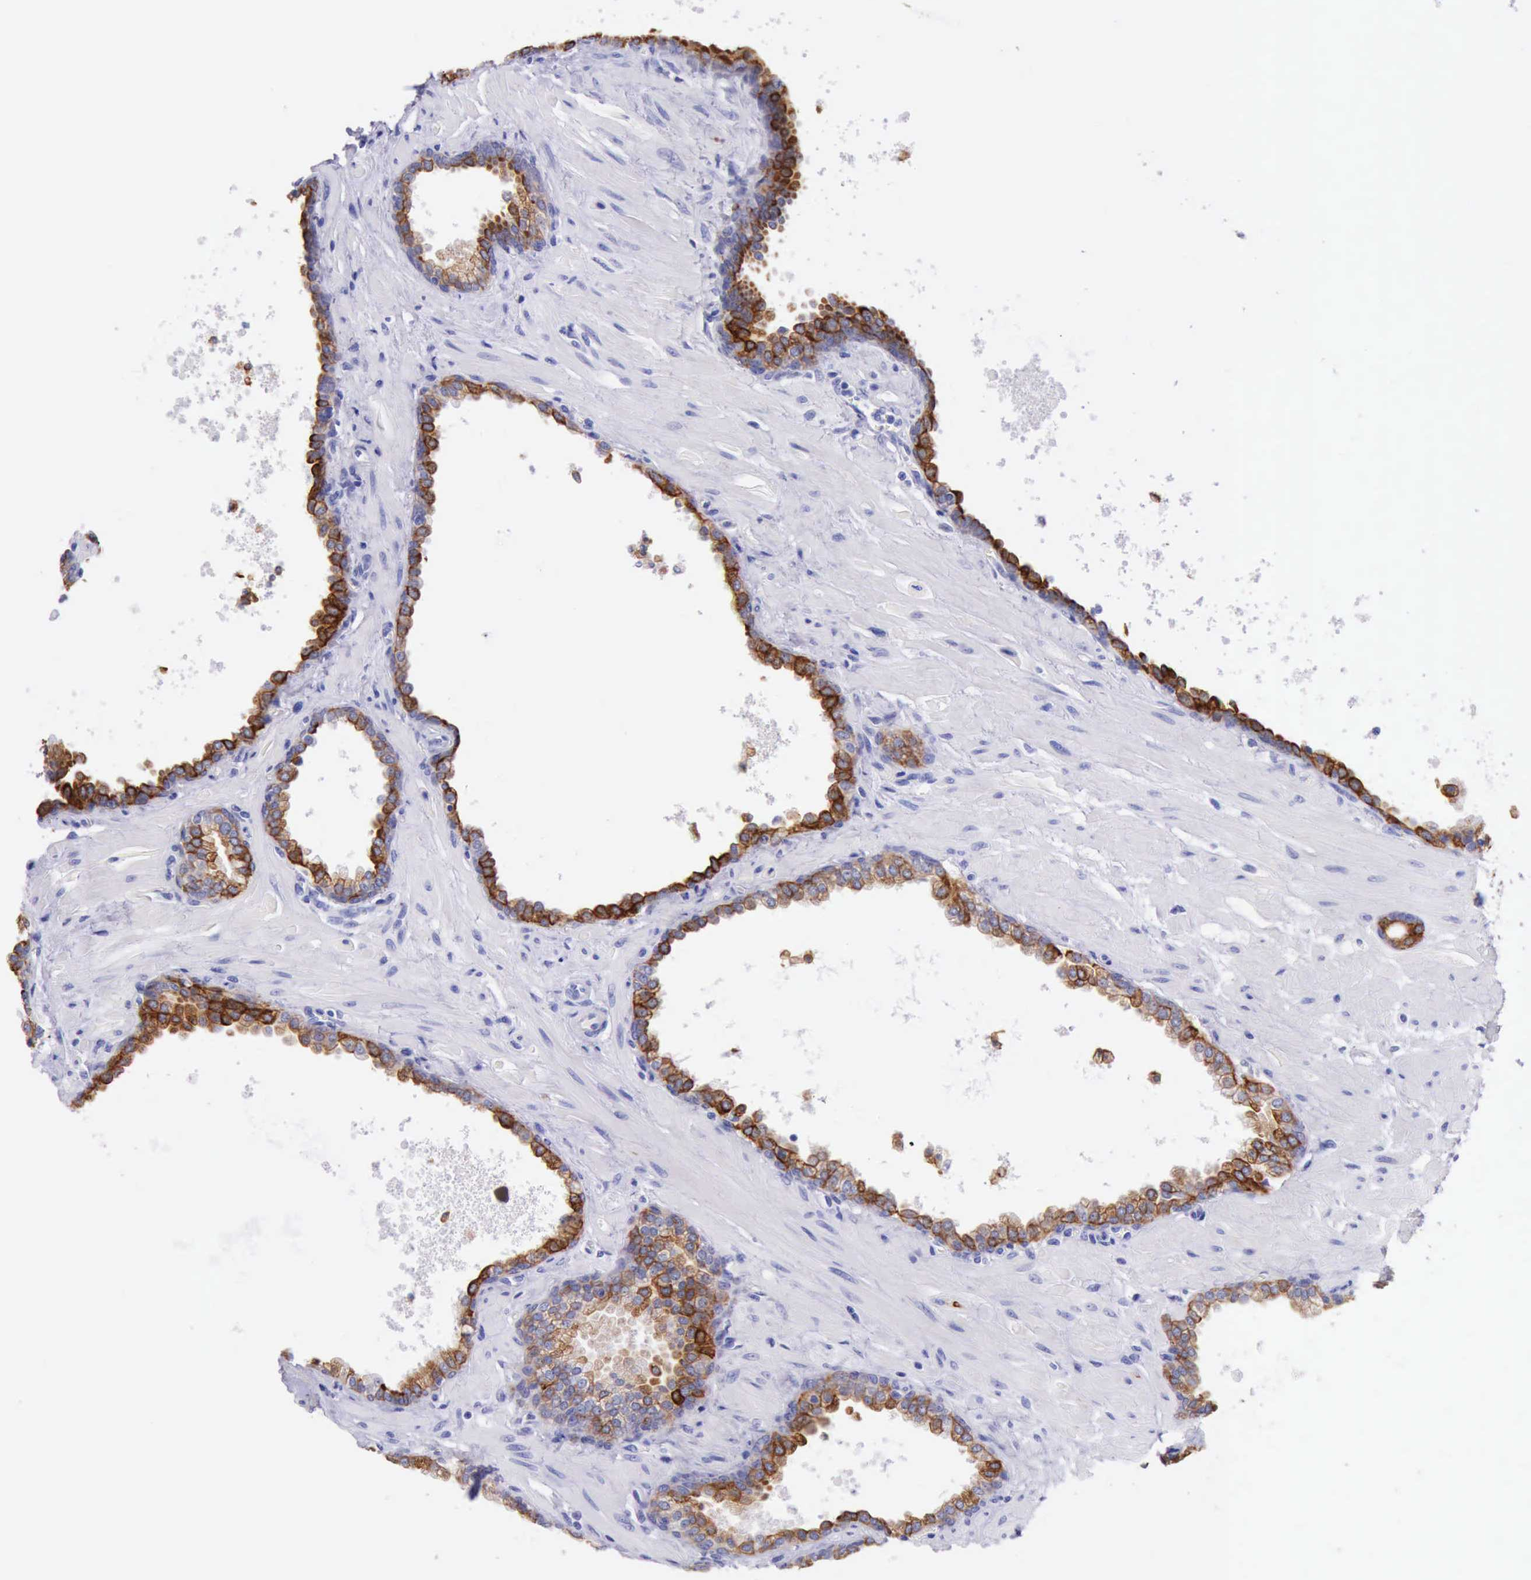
{"staining": {"intensity": "moderate", "quantity": ">75%", "location": "cytoplasmic/membranous"}, "tissue": "prostate", "cell_type": "Glandular cells", "image_type": "normal", "snomed": [{"axis": "morphology", "description": "Normal tissue, NOS"}, {"axis": "topography", "description": "Prostate"}], "caption": "Immunohistochemistry (IHC) (DAB) staining of unremarkable prostate shows moderate cytoplasmic/membranous protein positivity in about >75% of glandular cells.", "gene": "KRT8", "patient": {"sex": "male", "age": 60}}